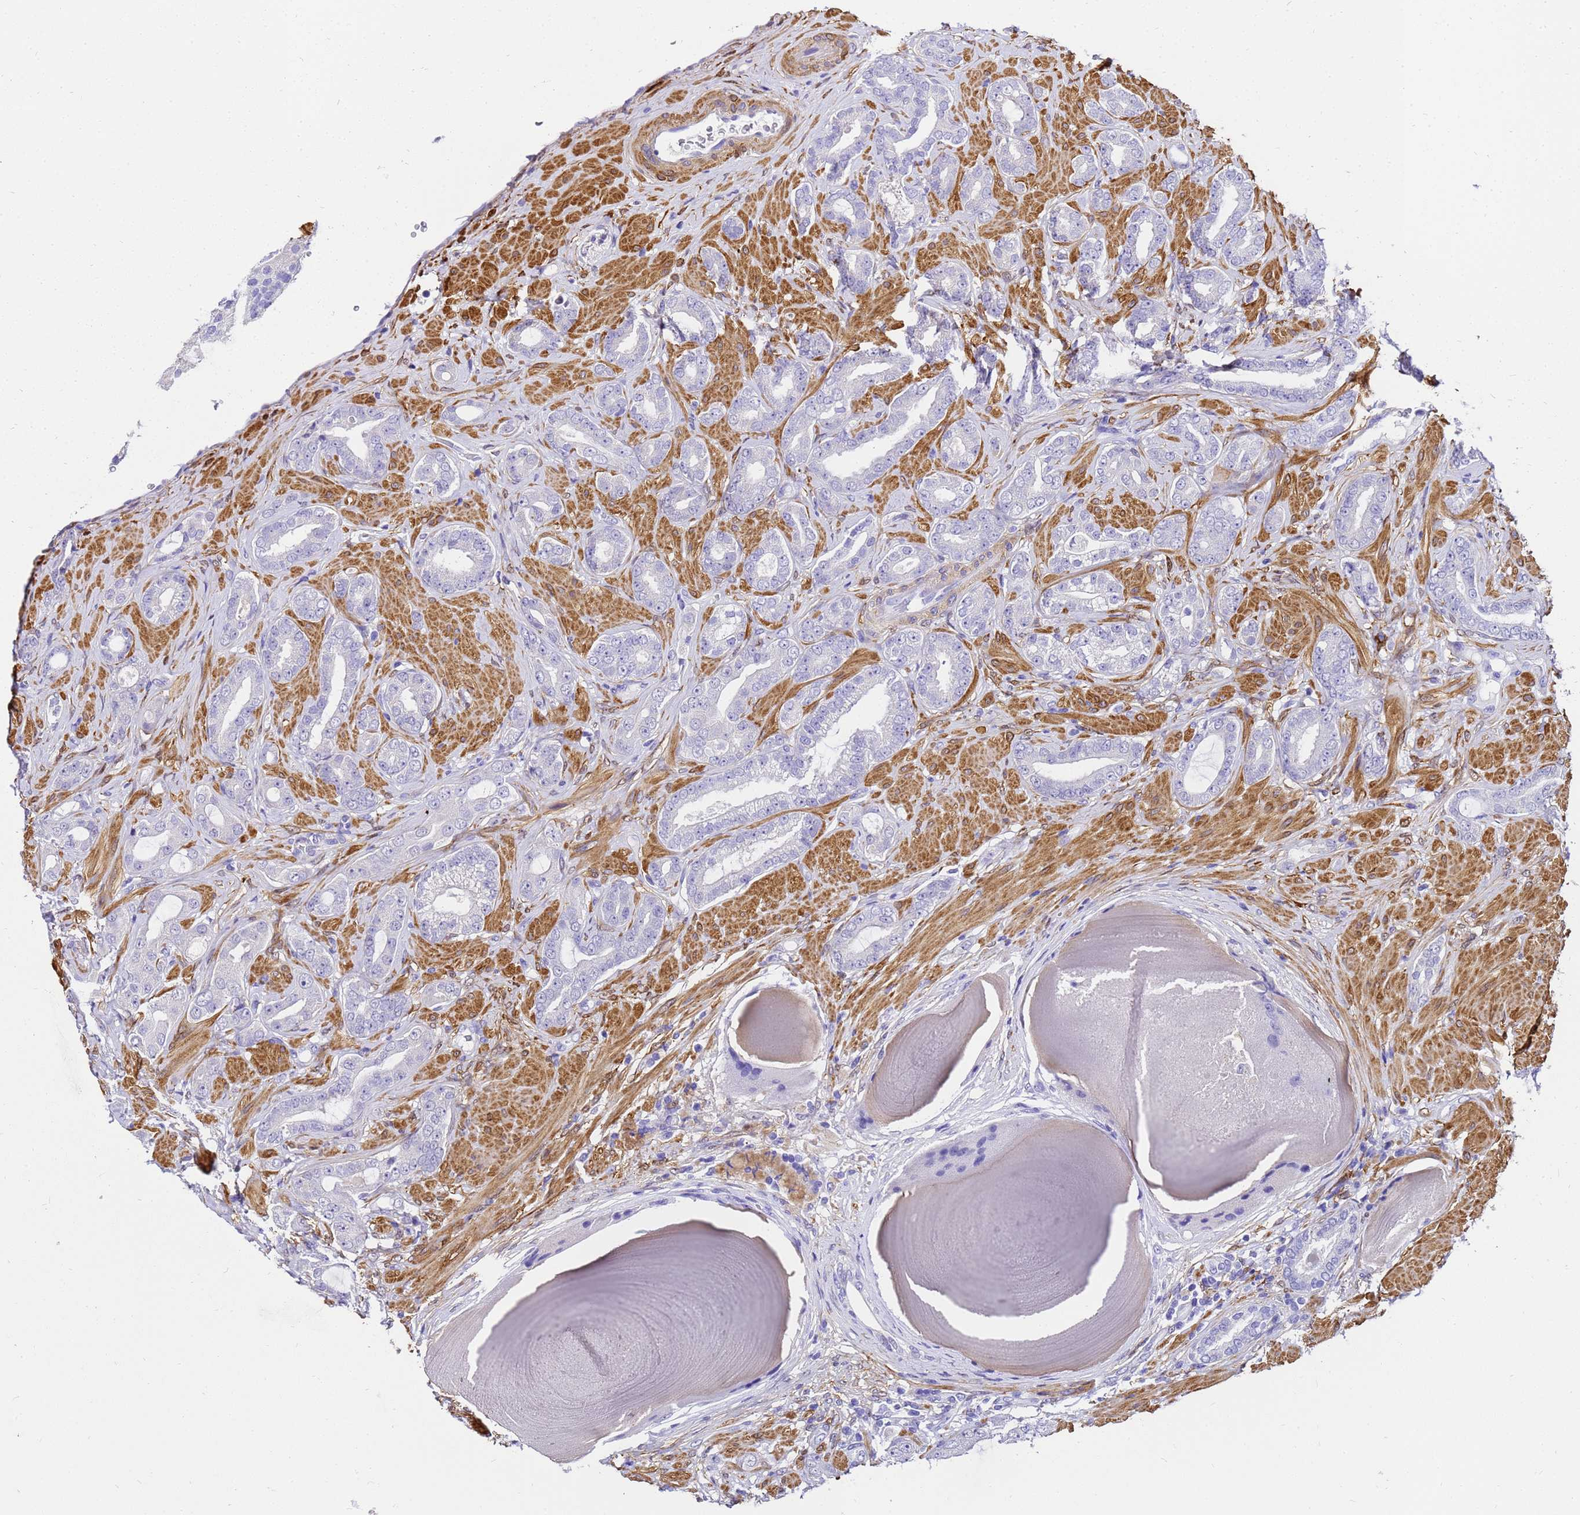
{"staining": {"intensity": "negative", "quantity": "none", "location": "none"}, "tissue": "prostate cancer", "cell_type": "Tumor cells", "image_type": "cancer", "snomed": [{"axis": "morphology", "description": "Adenocarcinoma, Low grade"}, {"axis": "topography", "description": "Prostate"}], "caption": "Immunohistochemical staining of human prostate cancer displays no significant positivity in tumor cells.", "gene": "HSPB6", "patient": {"sex": "male", "age": 57}}